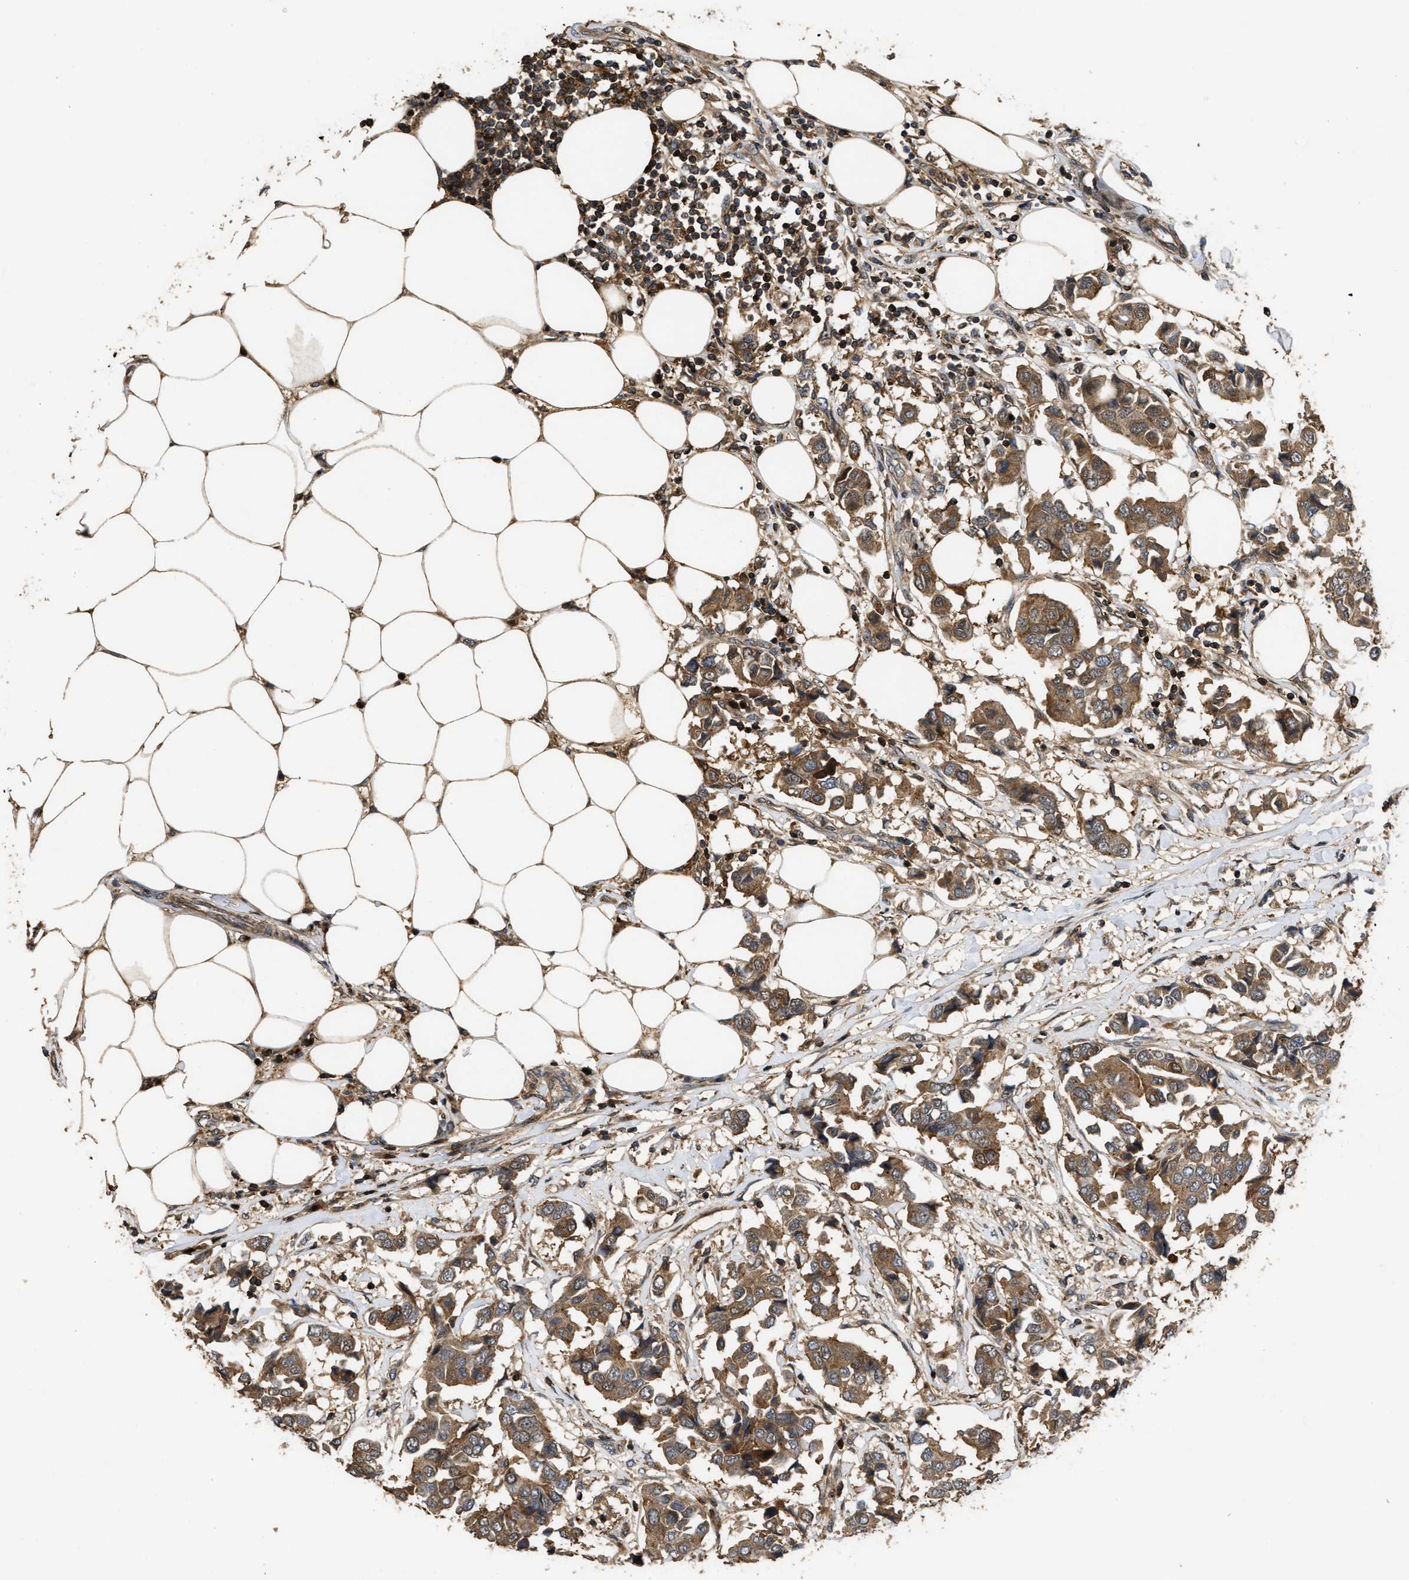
{"staining": {"intensity": "moderate", "quantity": ">75%", "location": "cytoplasmic/membranous"}, "tissue": "breast cancer", "cell_type": "Tumor cells", "image_type": "cancer", "snomed": [{"axis": "morphology", "description": "Duct carcinoma"}, {"axis": "topography", "description": "Breast"}], "caption": "A brown stain labels moderate cytoplasmic/membranous staining of a protein in human infiltrating ductal carcinoma (breast) tumor cells. The protein is shown in brown color, while the nuclei are stained blue.", "gene": "CBR3", "patient": {"sex": "female", "age": 80}}